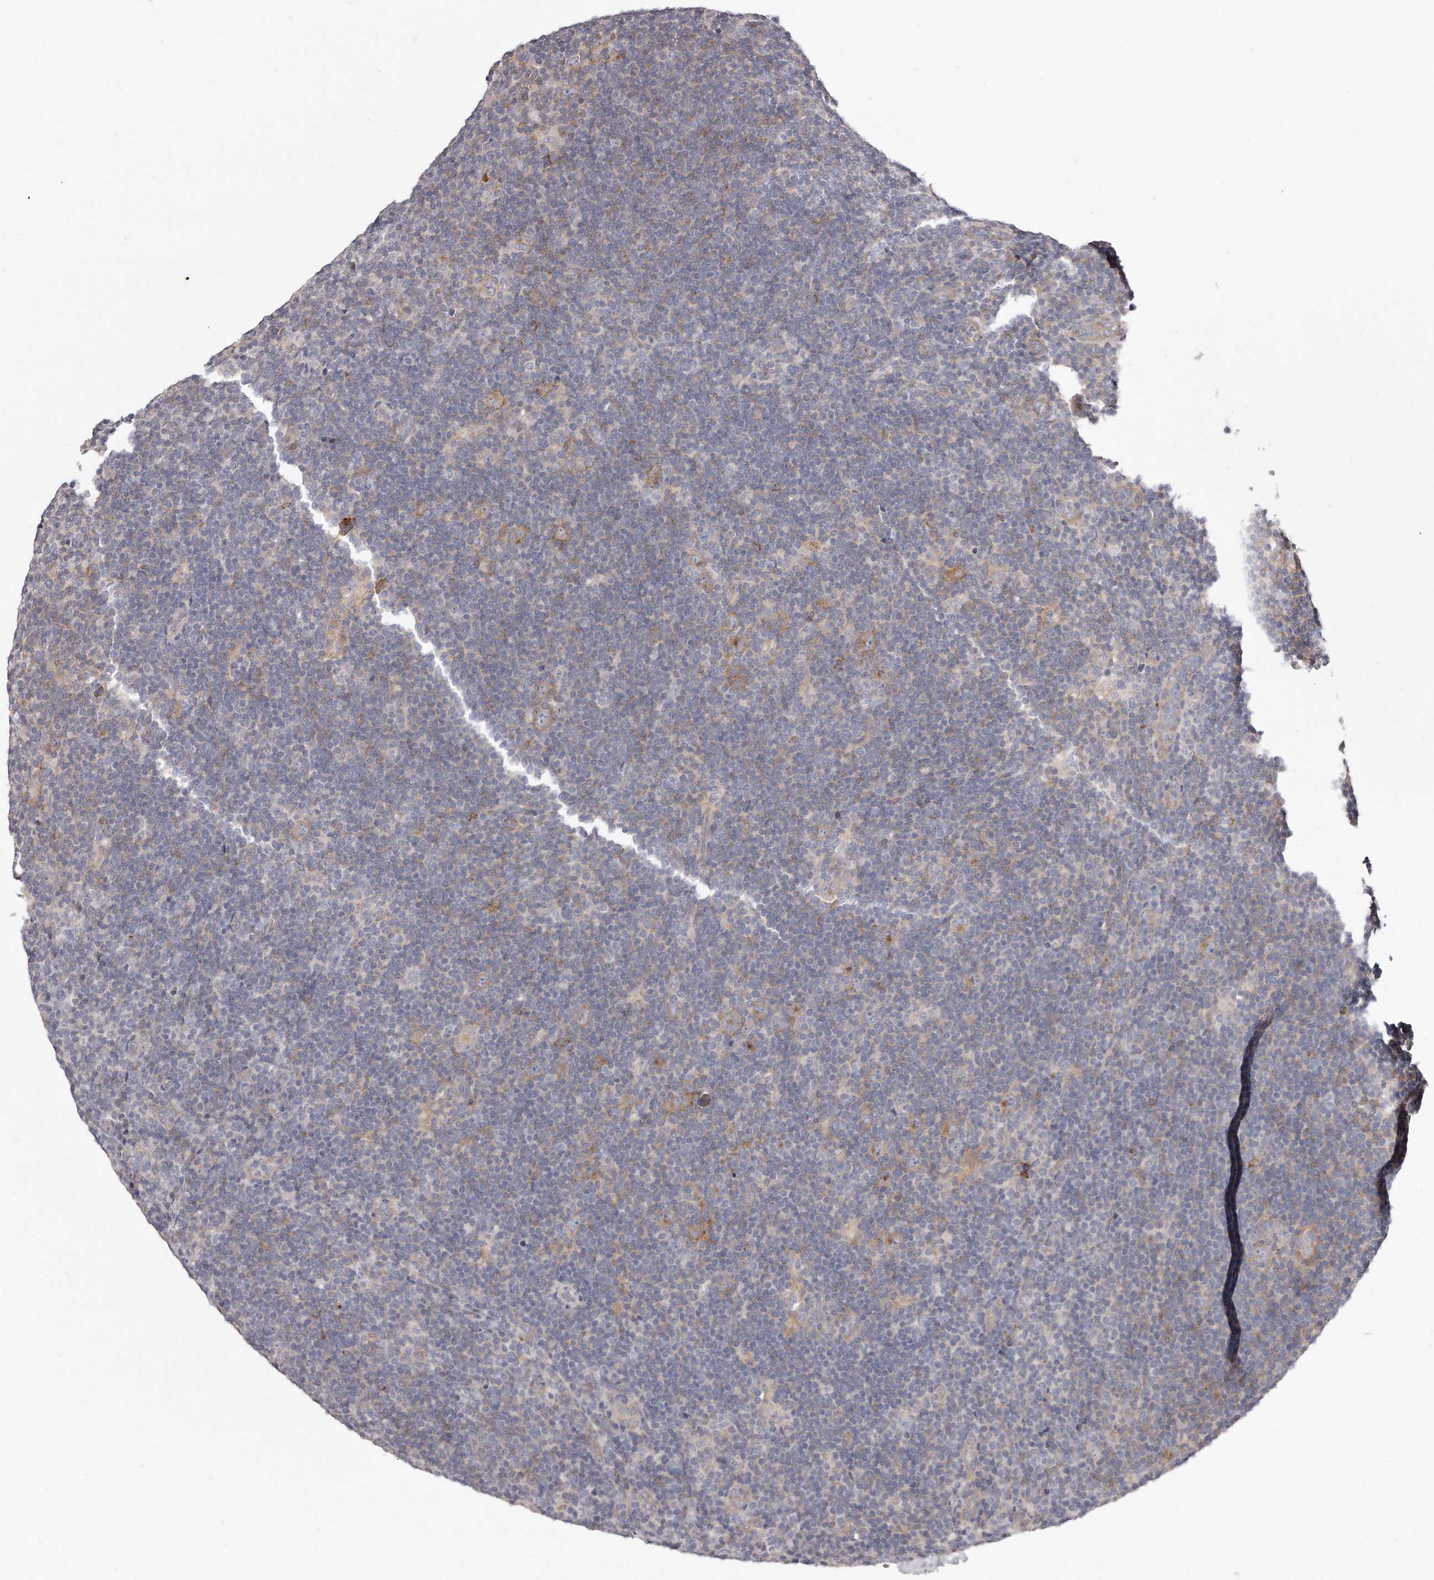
{"staining": {"intensity": "weak", "quantity": "<25%", "location": "cytoplasmic/membranous"}, "tissue": "lymphoma", "cell_type": "Tumor cells", "image_type": "cancer", "snomed": [{"axis": "morphology", "description": "Hodgkin's disease, NOS"}, {"axis": "topography", "description": "Lymph node"}], "caption": "Tumor cells are negative for brown protein staining in Hodgkin's disease.", "gene": "TTLL4", "patient": {"sex": "female", "age": 57}}